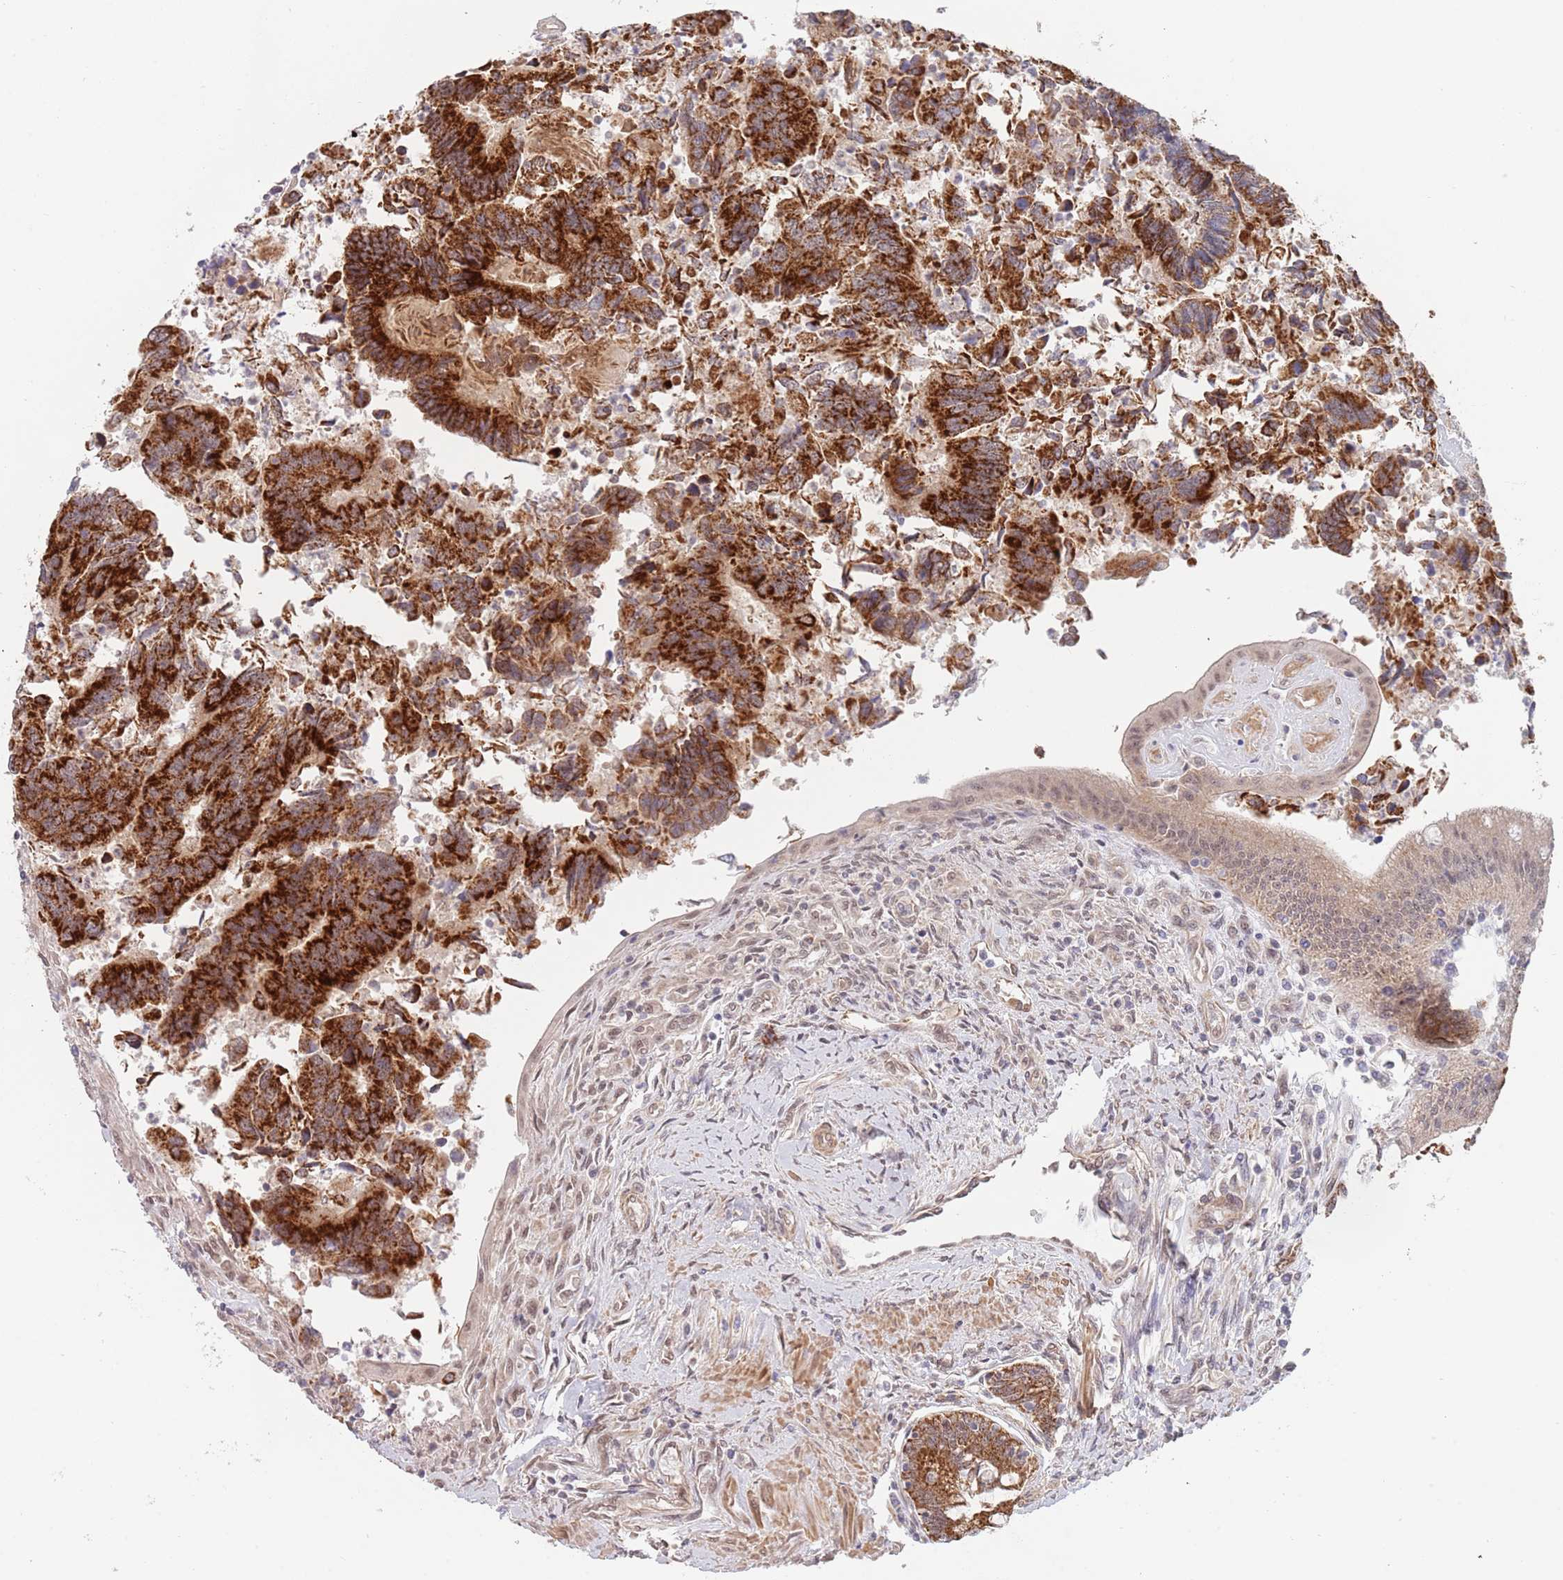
{"staining": {"intensity": "strong", "quantity": ">75%", "location": "cytoplasmic/membranous"}, "tissue": "colorectal cancer", "cell_type": "Tumor cells", "image_type": "cancer", "snomed": [{"axis": "morphology", "description": "Adenocarcinoma, NOS"}, {"axis": "topography", "description": "Colon"}], "caption": "The immunohistochemical stain highlights strong cytoplasmic/membranous staining in tumor cells of colorectal adenocarcinoma tissue. (IHC, brightfield microscopy, high magnification).", "gene": "UQCC3", "patient": {"sex": "female", "age": 67}}